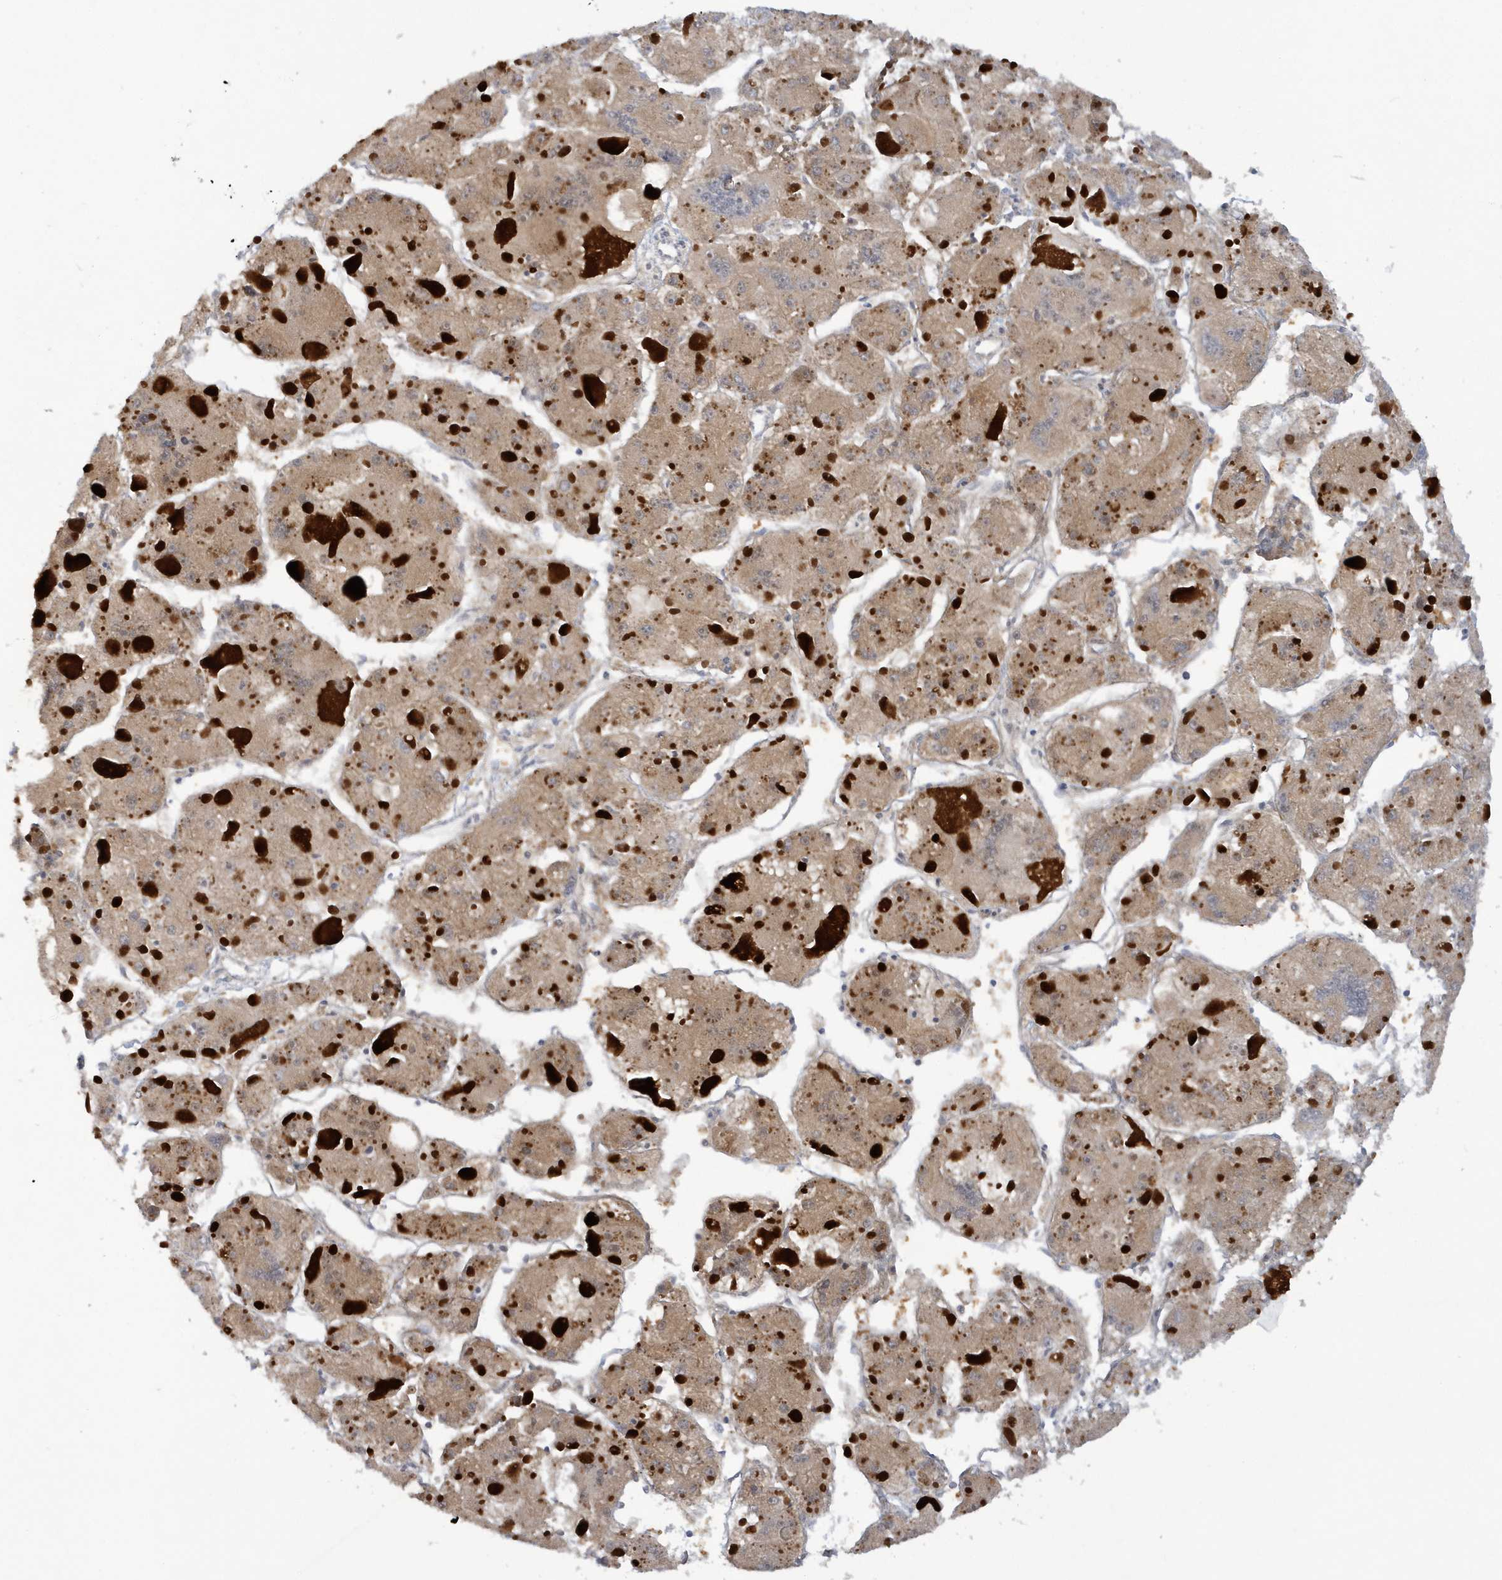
{"staining": {"intensity": "weak", "quantity": ">75%", "location": "cytoplasmic/membranous"}, "tissue": "liver cancer", "cell_type": "Tumor cells", "image_type": "cancer", "snomed": [{"axis": "morphology", "description": "Carcinoma, Hepatocellular, NOS"}, {"axis": "topography", "description": "Liver"}], "caption": "Protein staining of hepatocellular carcinoma (liver) tissue displays weak cytoplasmic/membranous staining in about >75% of tumor cells.", "gene": "ATG4A", "patient": {"sex": "female", "age": 73}}